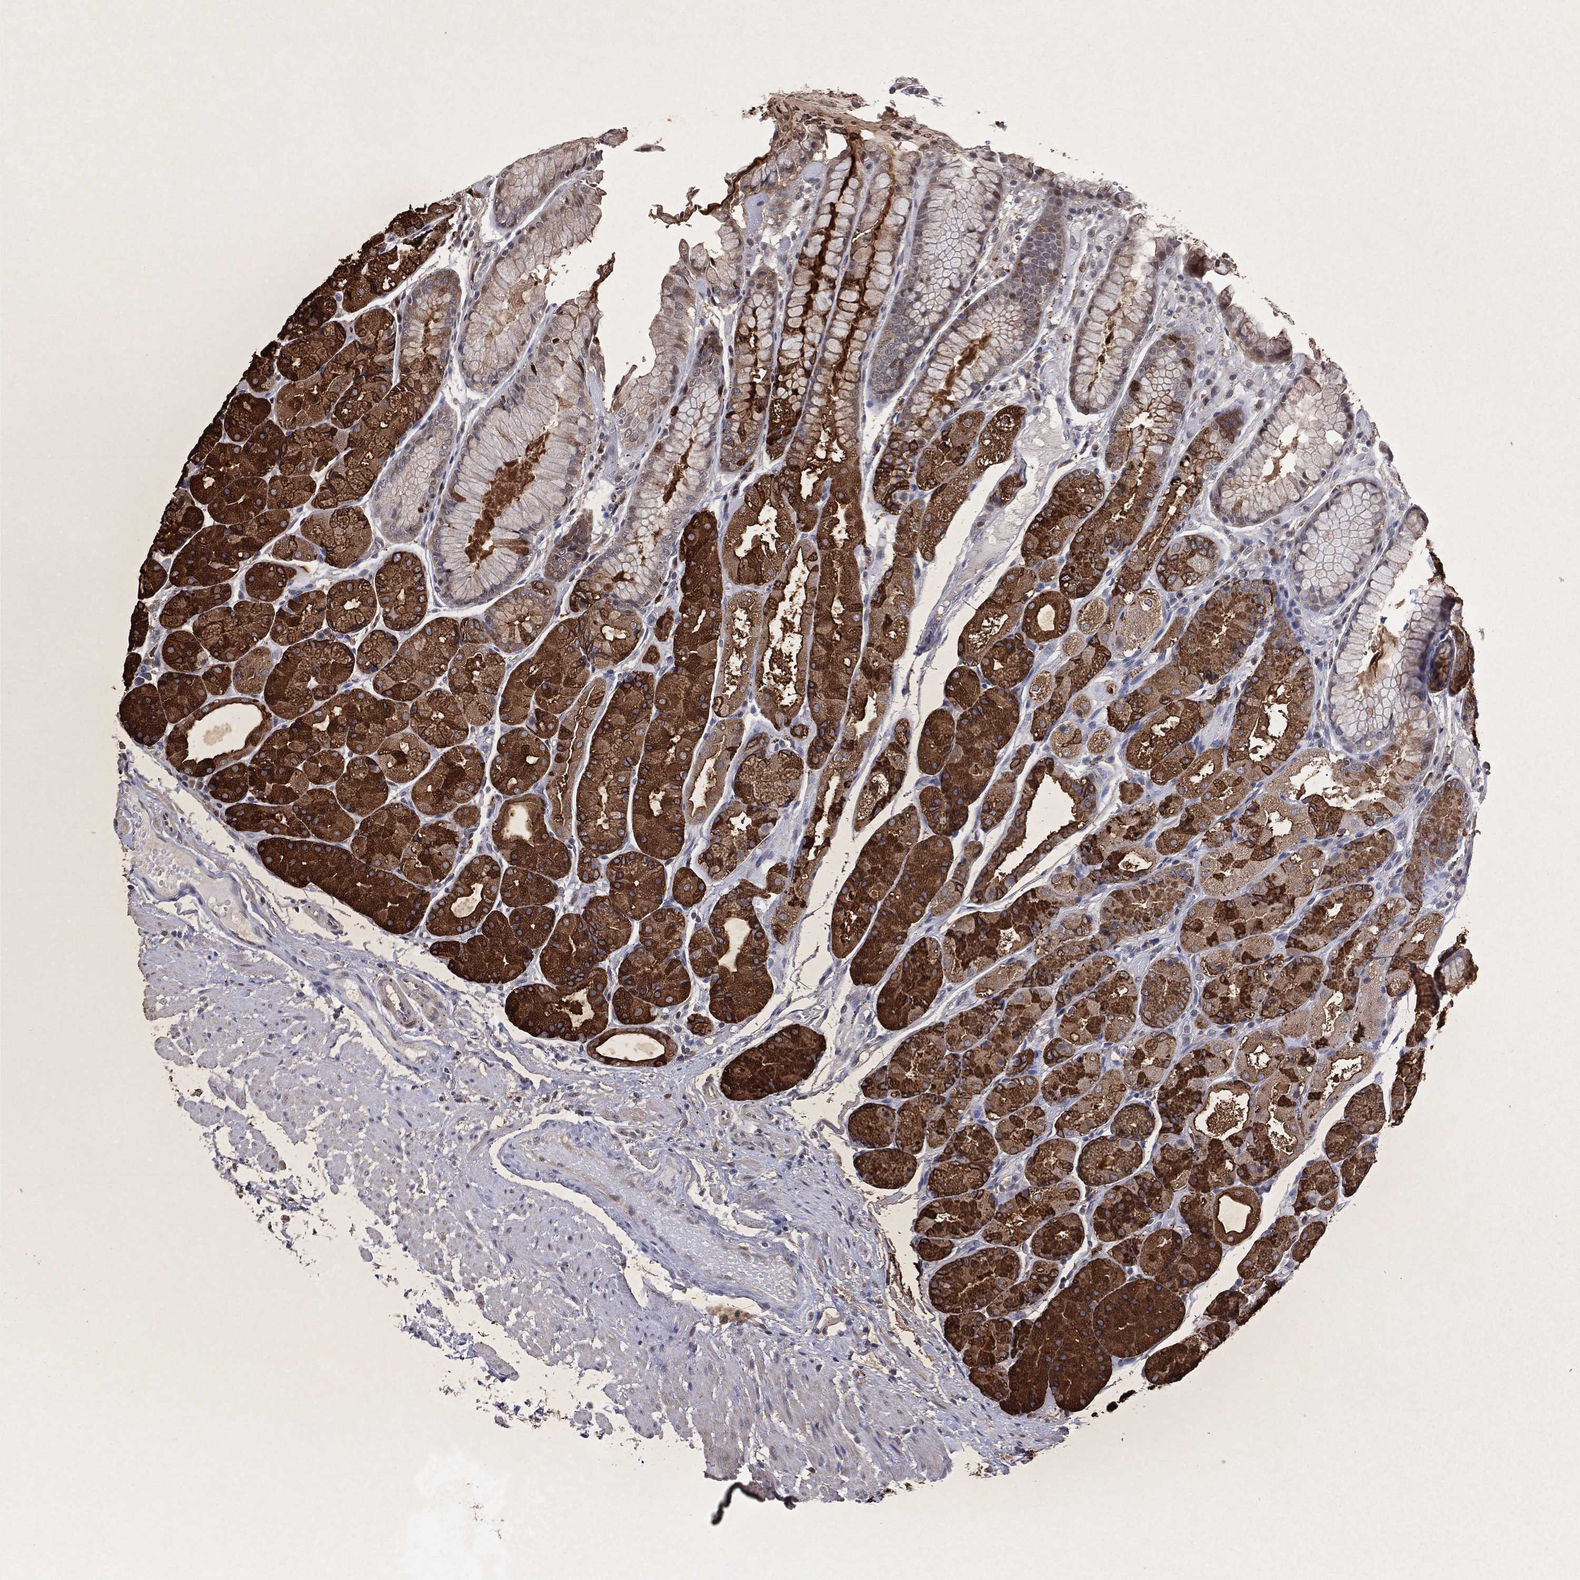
{"staining": {"intensity": "strong", "quantity": "25%-75%", "location": "cytoplasmic/membranous"}, "tissue": "stomach", "cell_type": "Glandular cells", "image_type": "normal", "snomed": [{"axis": "morphology", "description": "Normal tissue, NOS"}, {"axis": "topography", "description": "Stomach, upper"}], "caption": "This micrograph reveals IHC staining of normal stomach, with high strong cytoplasmic/membranous expression in about 25%-75% of glandular cells.", "gene": "ICOSLG", "patient": {"sex": "male", "age": 72}}